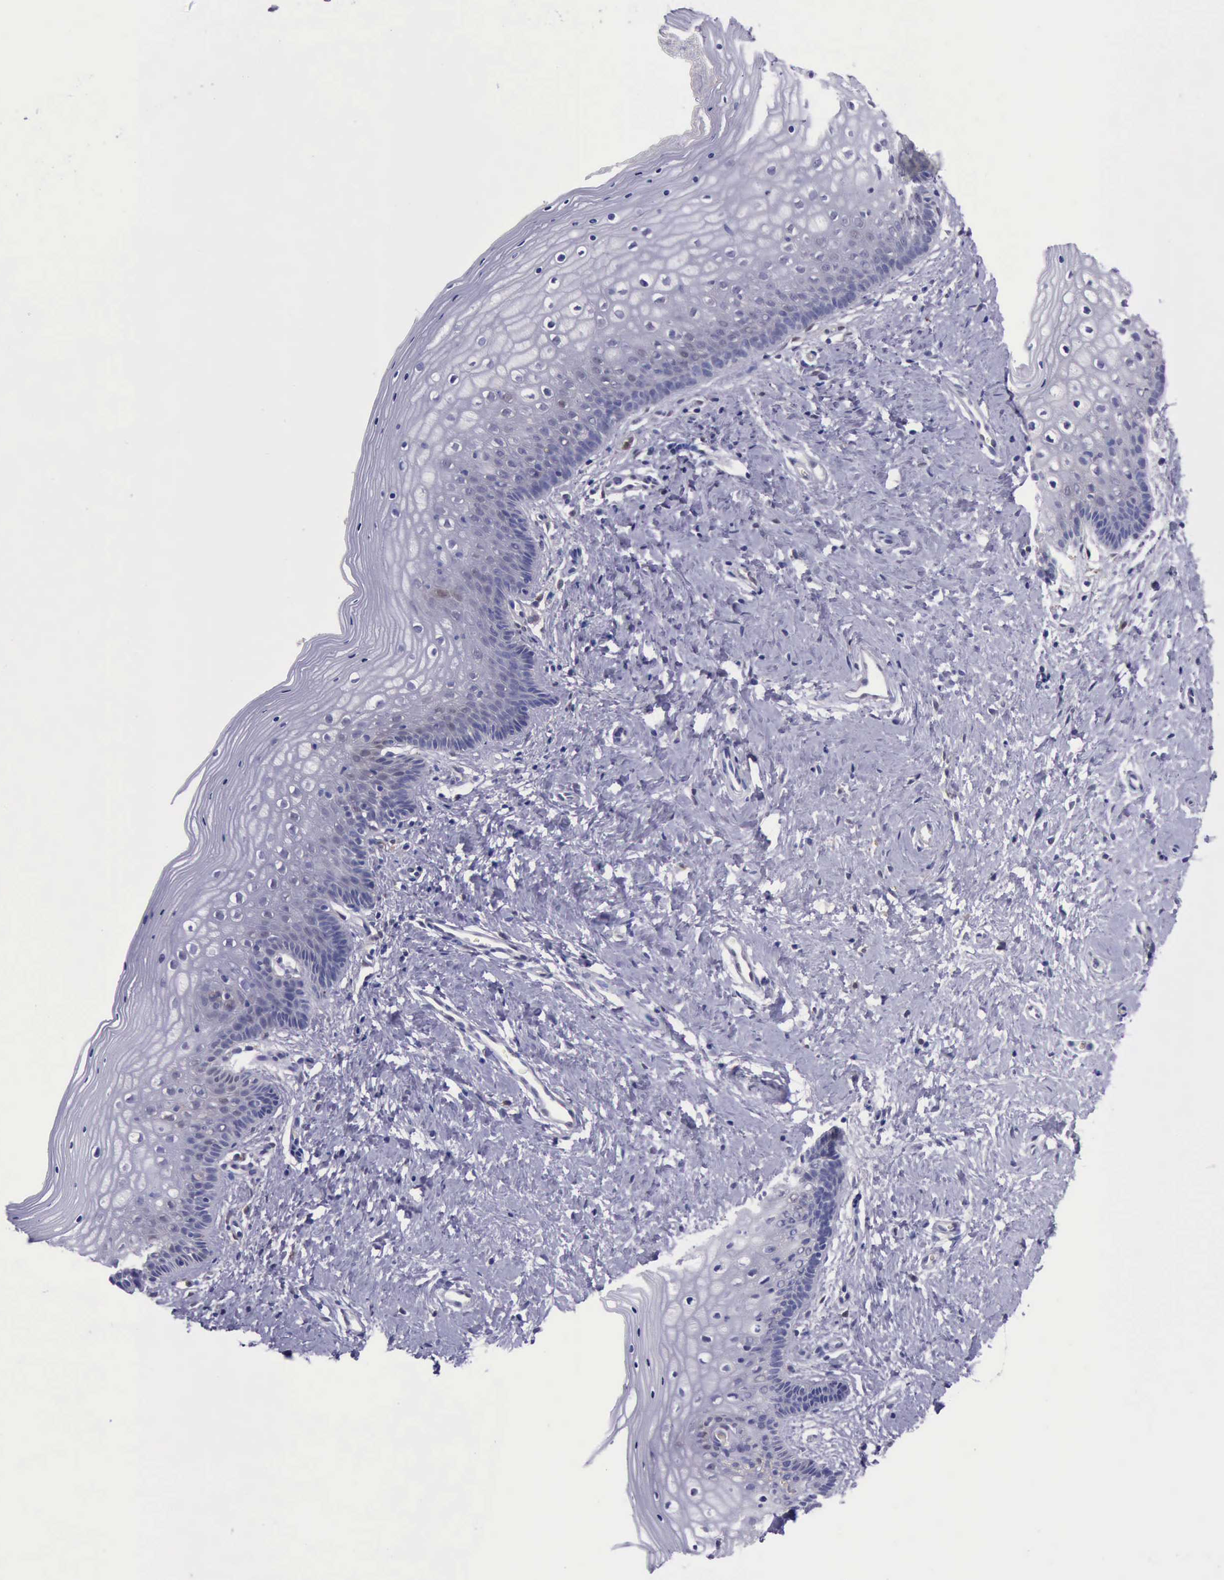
{"staining": {"intensity": "weak", "quantity": "<25%", "location": "cytoplasmic/membranous"}, "tissue": "vagina", "cell_type": "Squamous epithelial cells", "image_type": "normal", "snomed": [{"axis": "morphology", "description": "Normal tissue, NOS"}, {"axis": "topography", "description": "Vagina"}], "caption": "High power microscopy image of an IHC micrograph of unremarkable vagina, revealing no significant expression in squamous epithelial cells.", "gene": "TYMP", "patient": {"sex": "female", "age": 46}}